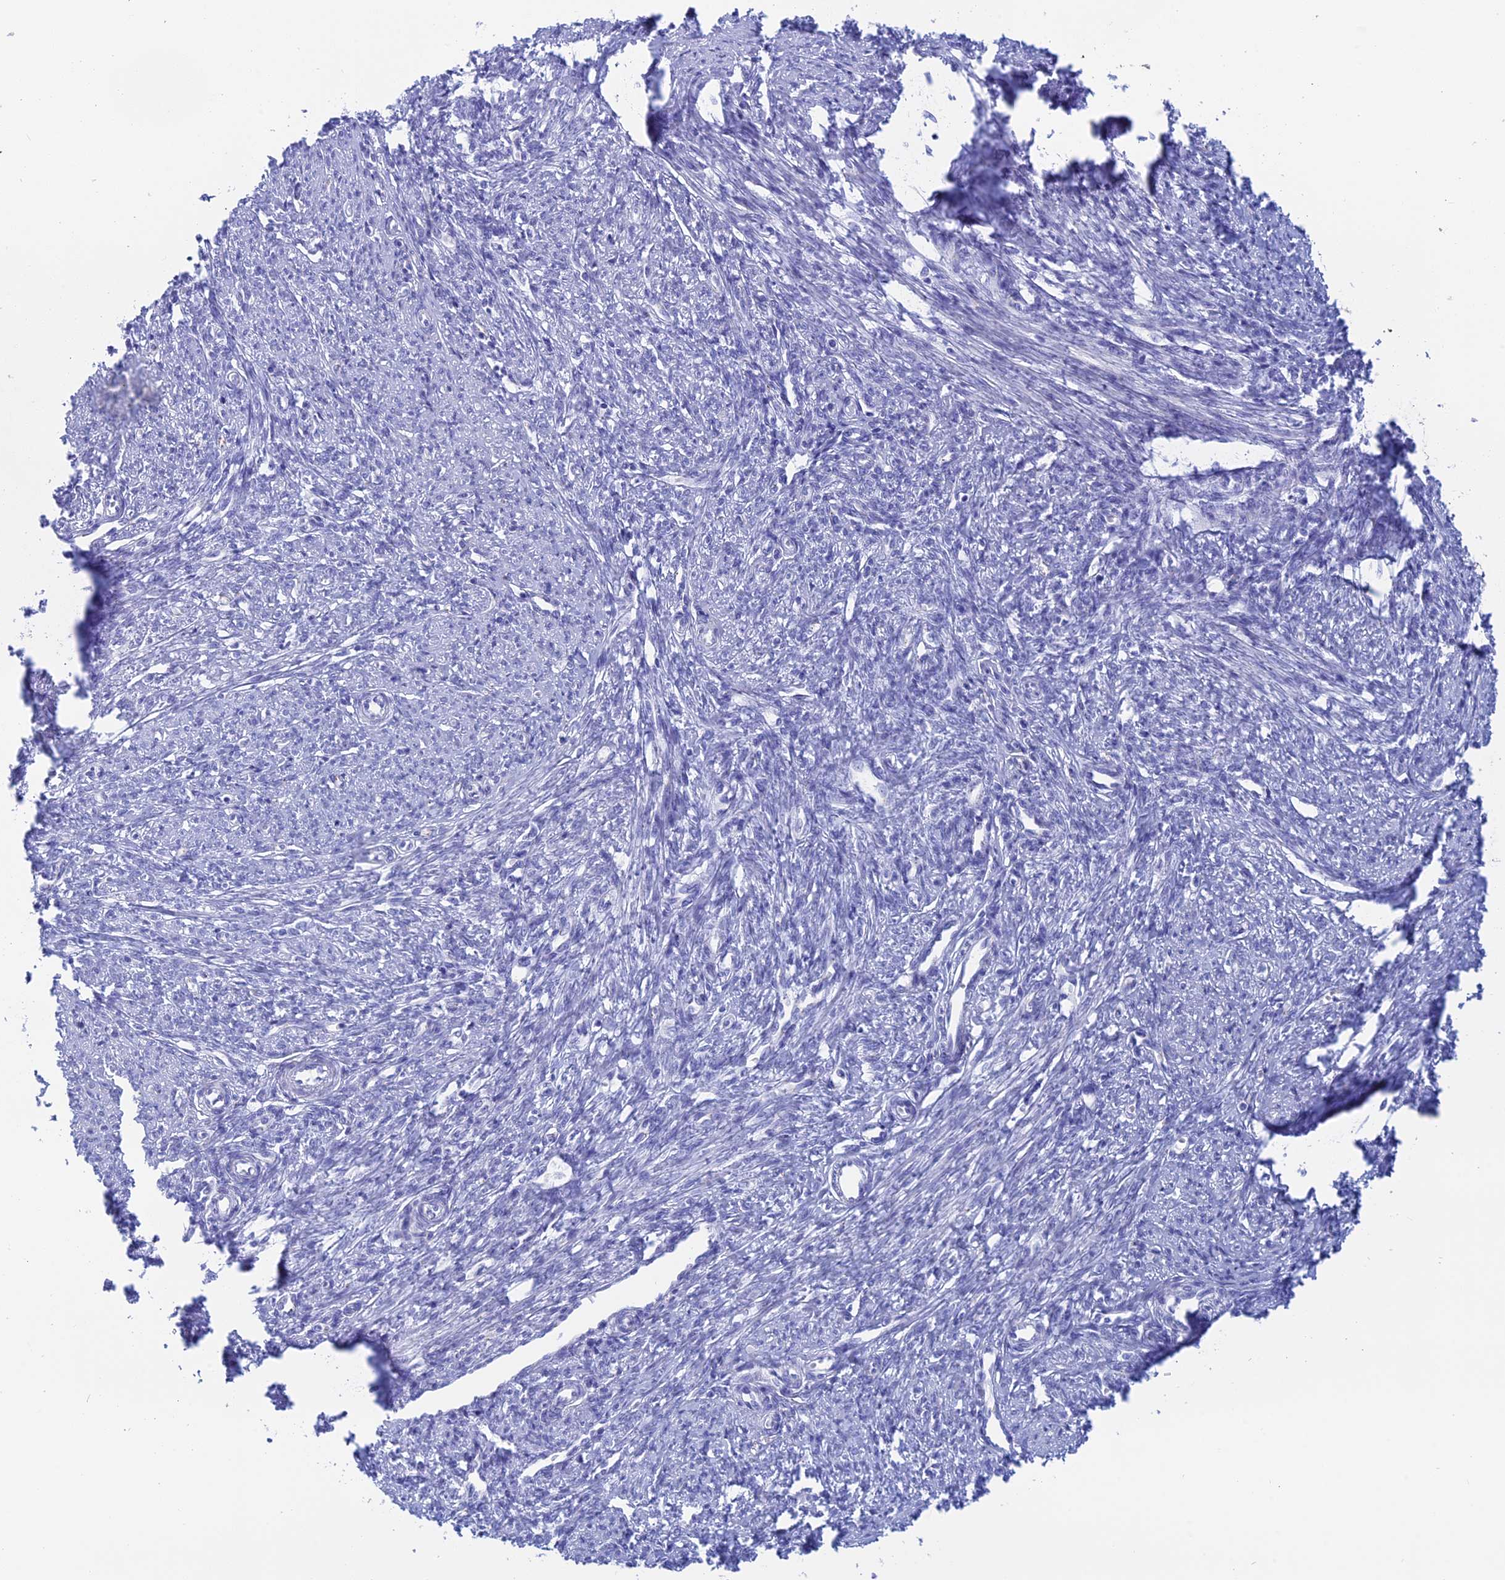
{"staining": {"intensity": "negative", "quantity": "none", "location": "none"}, "tissue": "smooth muscle", "cell_type": "Smooth muscle cells", "image_type": "normal", "snomed": [{"axis": "morphology", "description": "Normal tissue, NOS"}, {"axis": "topography", "description": "Smooth muscle"}, {"axis": "topography", "description": "Uterus"}], "caption": "Immunohistochemistry histopathology image of normal smooth muscle: smooth muscle stained with DAB (3,3'-diaminobenzidine) demonstrates no significant protein staining in smooth muscle cells.", "gene": "ERICH4", "patient": {"sex": "female", "age": 59}}